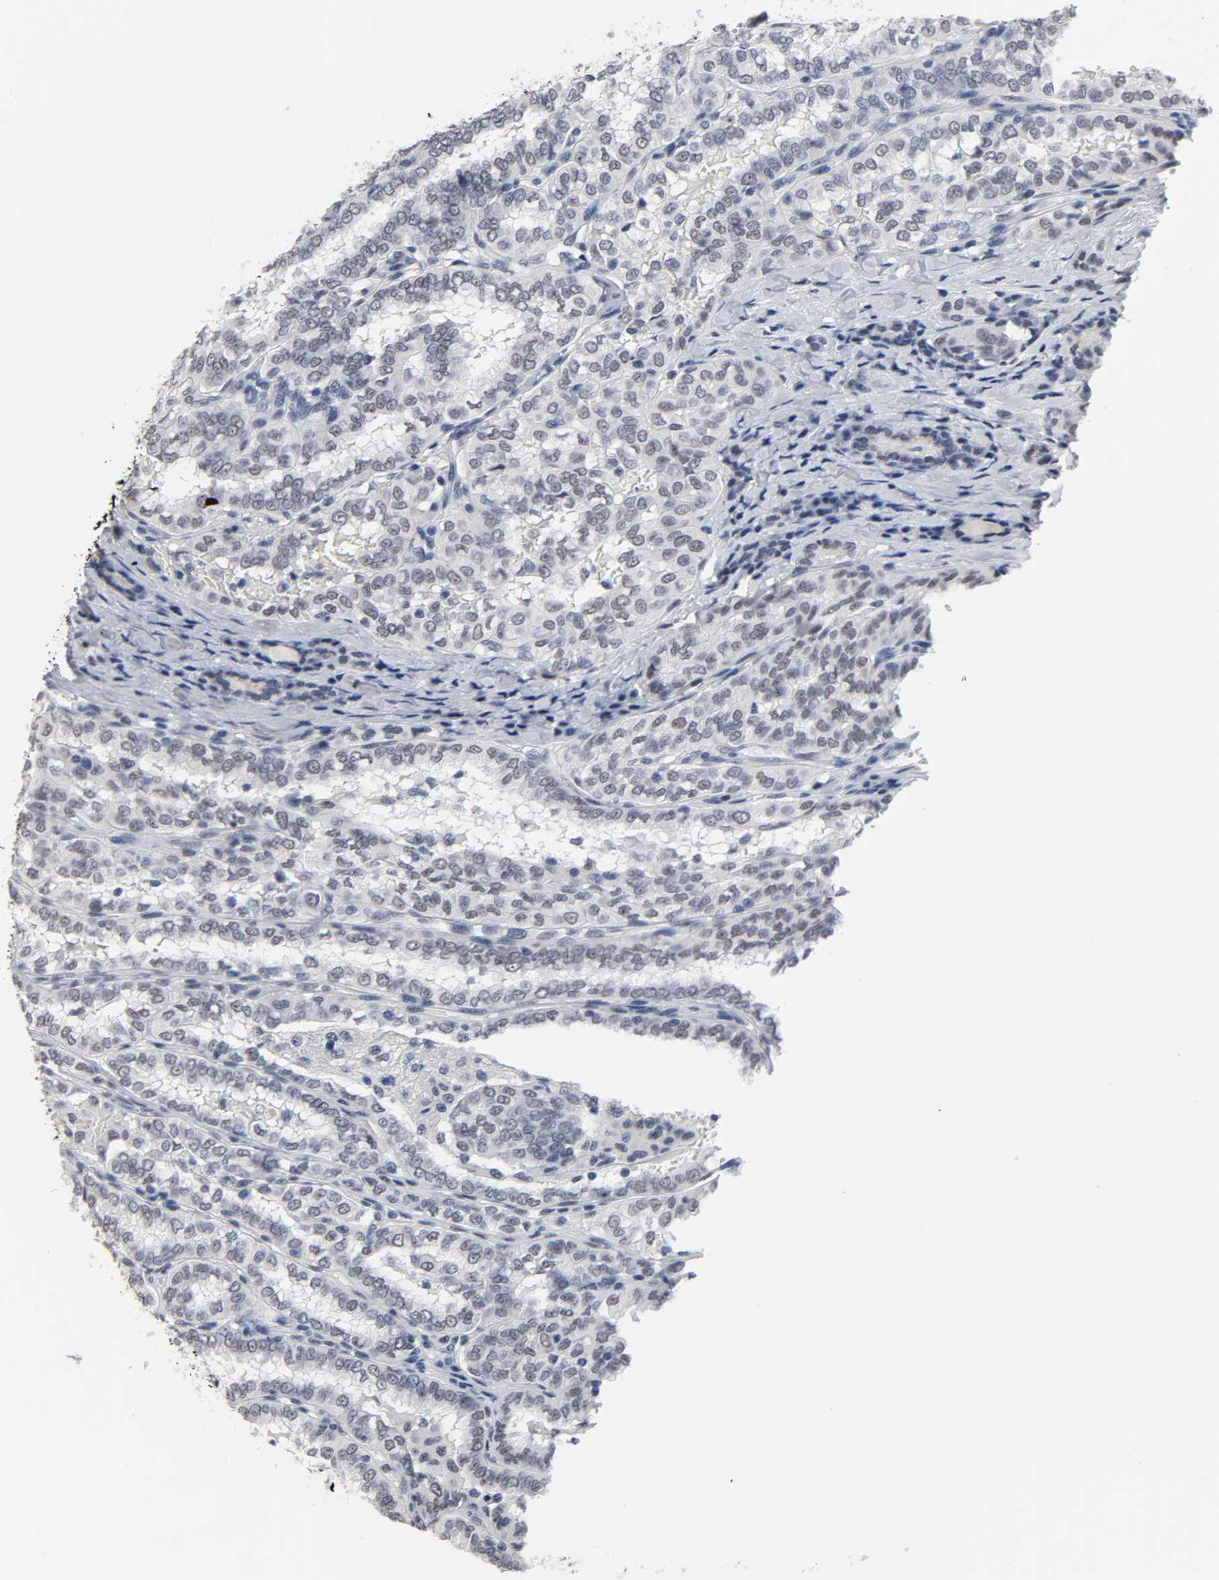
{"staining": {"intensity": "weak", "quantity": "<25%", "location": "nuclear"}, "tissue": "thyroid cancer", "cell_type": "Tumor cells", "image_type": "cancer", "snomed": [{"axis": "morphology", "description": "Papillary adenocarcinoma, NOS"}, {"axis": "topography", "description": "Thyroid gland"}], "caption": "This is a image of immunohistochemistry (IHC) staining of thyroid cancer, which shows no expression in tumor cells. The staining is performed using DAB (3,3'-diaminobenzidine) brown chromogen with nuclei counter-stained in using hematoxylin.", "gene": "GRHL2", "patient": {"sex": "female", "age": 30}}